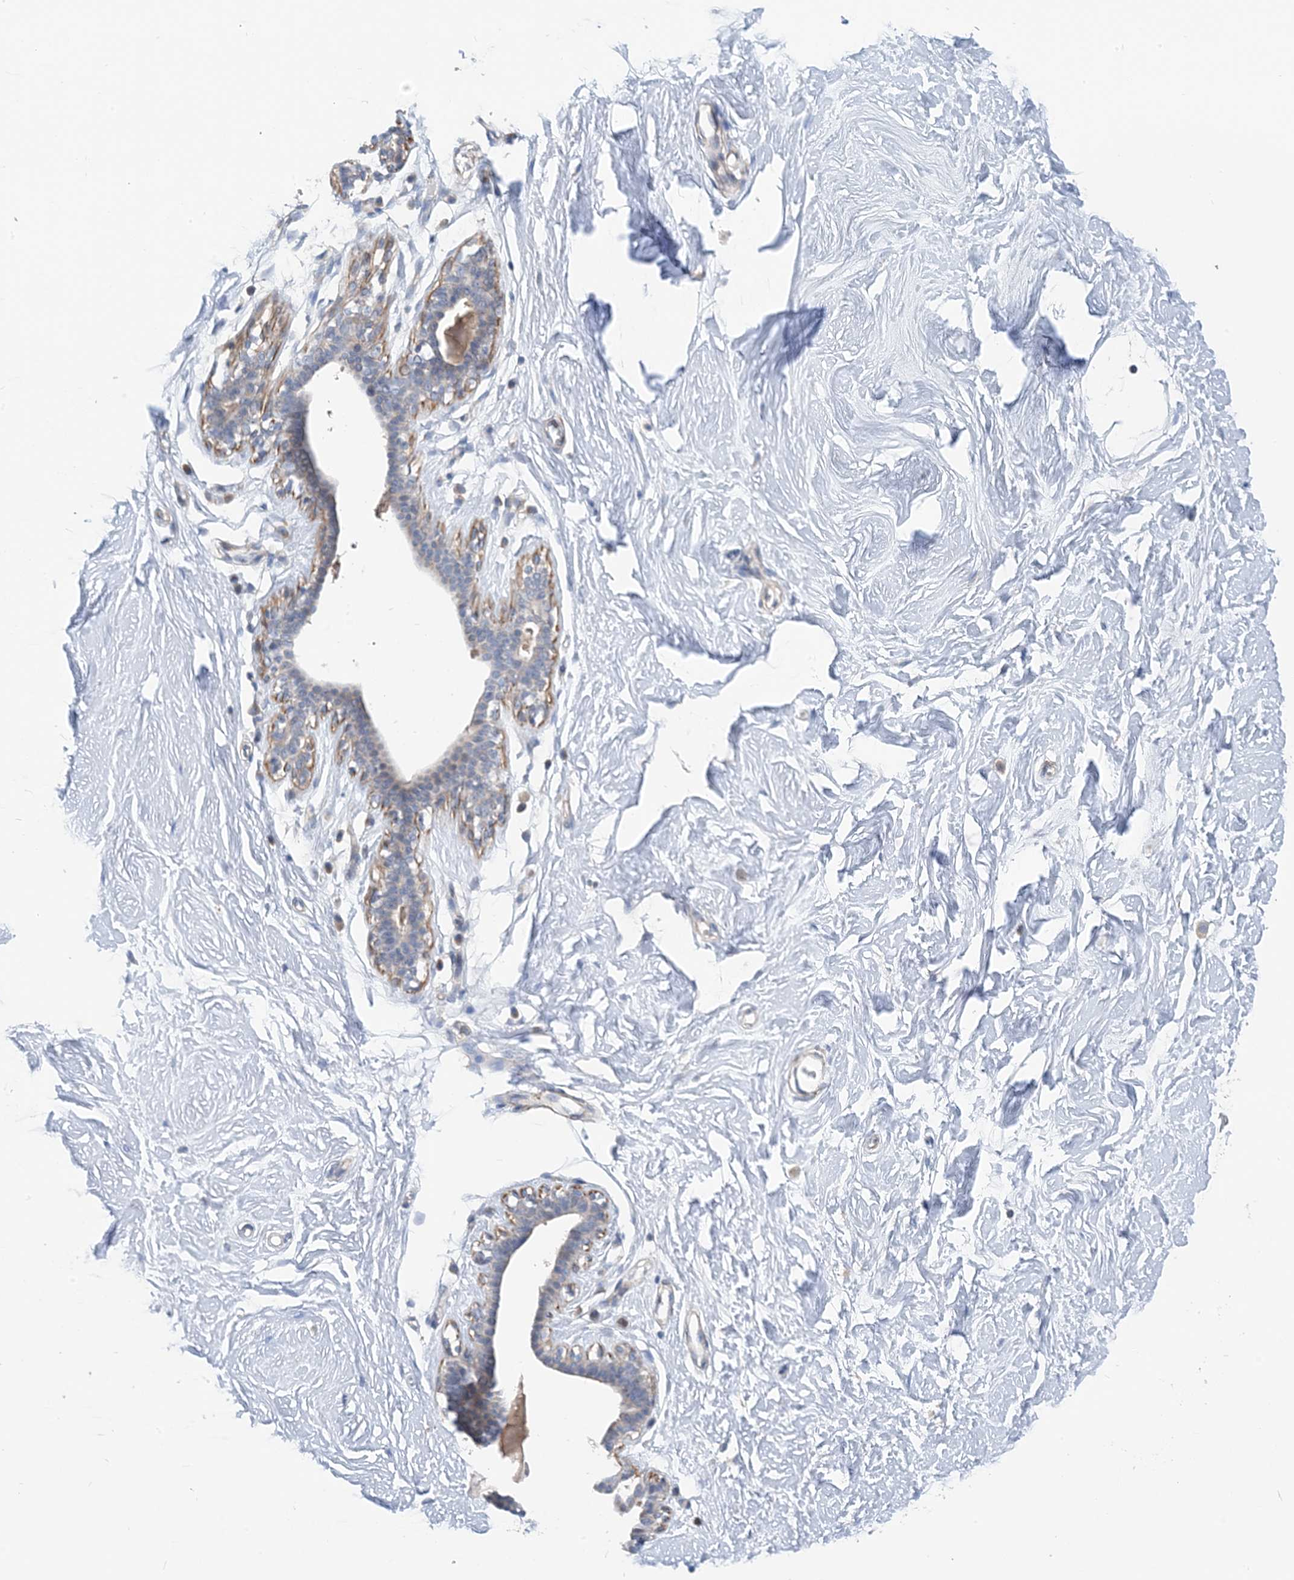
{"staining": {"intensity": "negative", "quantity": "none", "location": "none"}, "tissue": "breast", "cell_type": "Adipocytes", "image_type": "normal", "snomed": [{"axis": "morphology", "description": "Normal tissue, NOS"}, {"axis": "topography", "description": "Breast"}], "caption": "Image shows no protein staining in adipocytes of benign breast.", "gene": "PLEKHA3", "patient": {"sex": "female", "age": 26}}